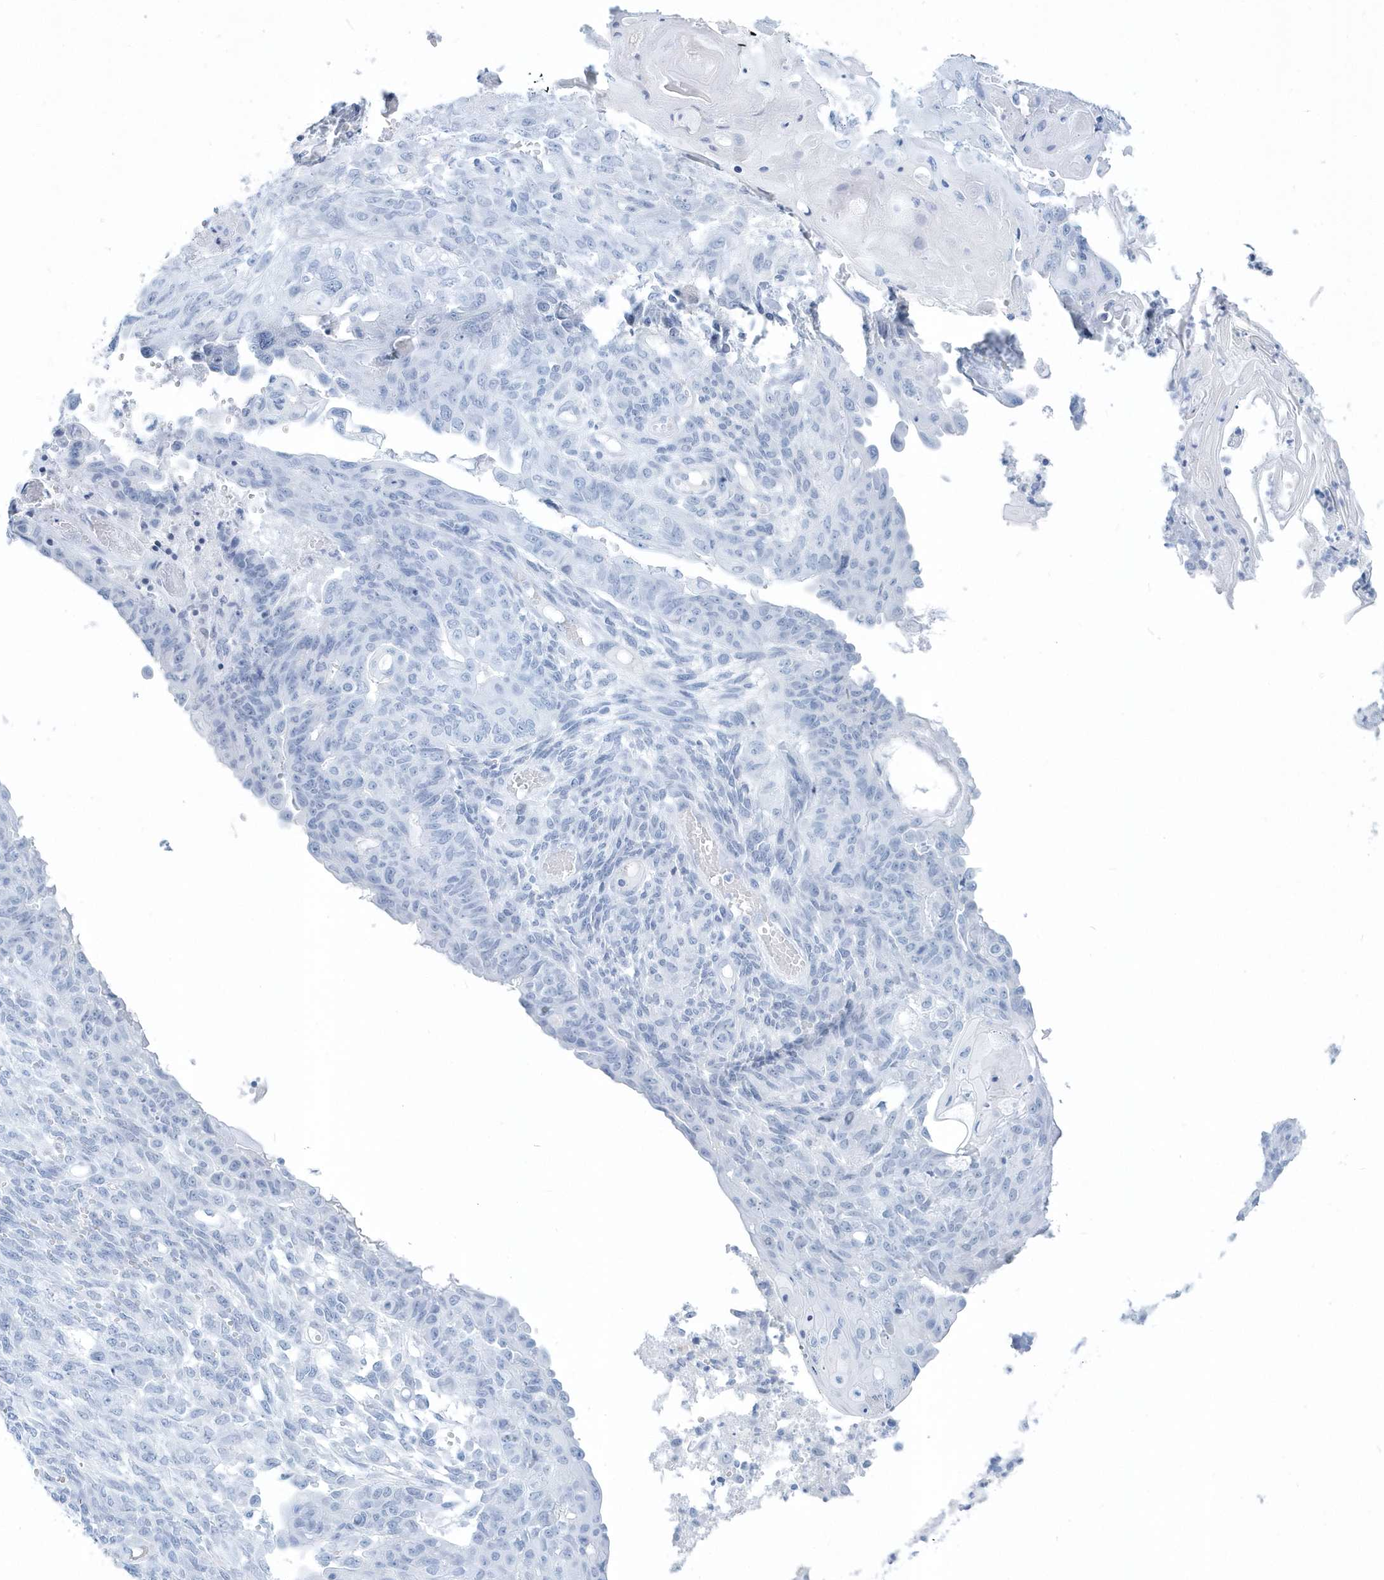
{"staining": {"intensity": "negative", "quantity": "none", "location": "none"}, "tissue": "endometrial cancer", "cell_type": "Tumor cells", "image_type": "cancer", "snomed": [{"axis": "morphology", "description": "Adenocarcinoma, NOS"}, {"axis": "topography", "description": "Endometrium"}], "caption": "Tumor cells show no significant protein positivity in endometrial cancer (adenocarcinoma).", "gene": "PTPRO", "patient": {"sex": "female", "age": 32}}